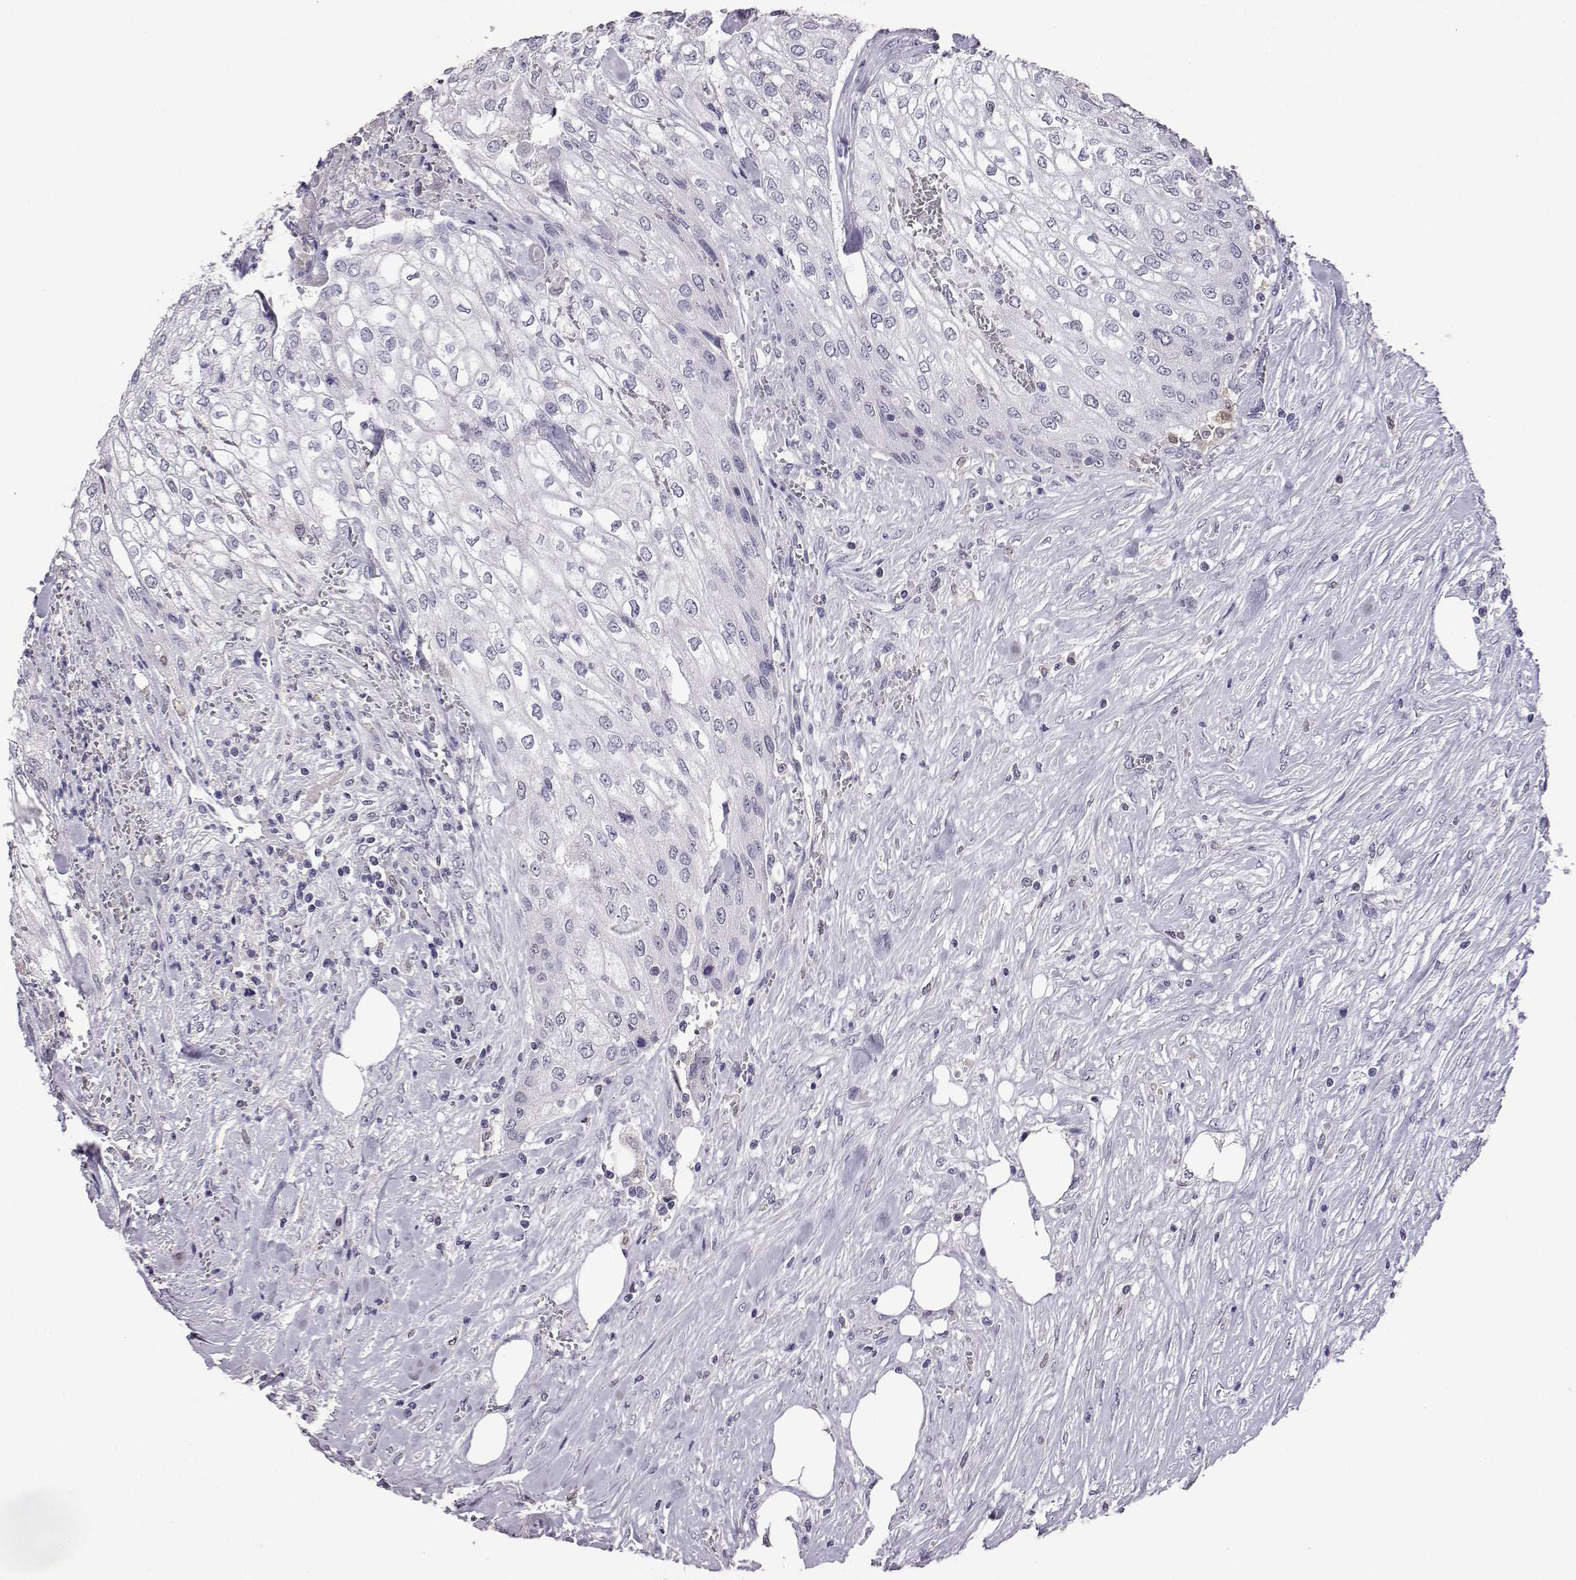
{"staining": {"intensity": "negative", "quantity": "none", "location": "none"}, "tissue": "urothelial cancer", "cell_type": "Tumor cells", "image_type": "cancer", "snomed": [{"axis": "morphology", "description": "Urothelial carcinoma, High grade"}, {"axis": "topography", "description": "Urinary bladder"}], "caption": "Immunohistochemical staining of human urothelial cancer shows no significant staining in tumor cells.", "gene": "AKR1B1", "patient": {"sex": "male", "age": 62}}